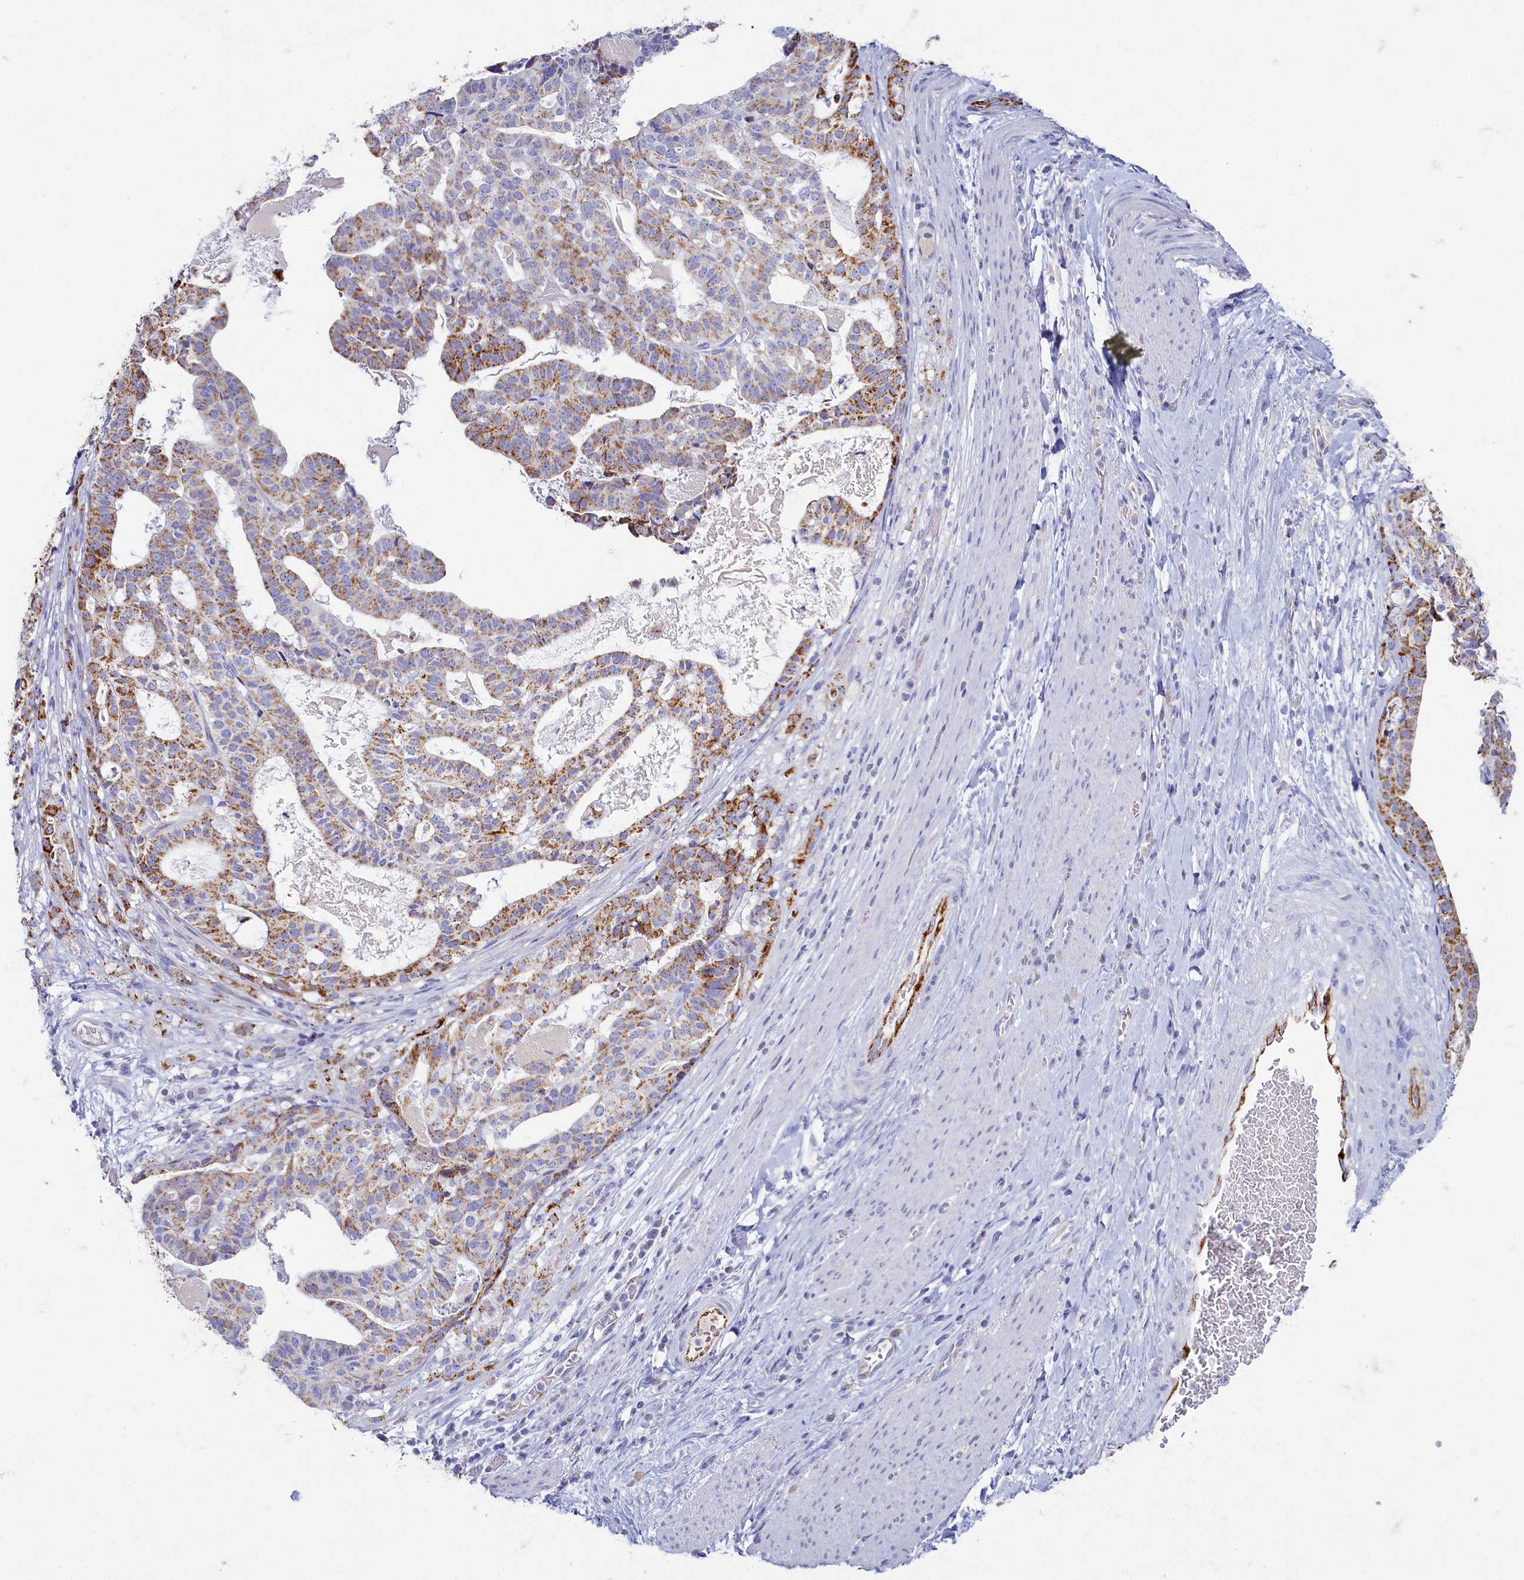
{"staining": {"intensity": "moderate", "quantity": "25%-75%", "location": "cytoplasmic/membranous"}, "tissue": "stomach cancer", "cell_type": "Tumor cells", "image_type": "cancer", "snomed": [{"axis": "morphology", "description": "Adenocarcinoma, NOS"}, {"axis": "topography", "description": "Stomach"}], "caption": "Immunohistochemistry (DAB (3,3'-diaminobenzidine)) staining of human stomach cancer (adenocarcinoma) reveals moderate cytoplasmic/membranous protein expression in approximately 25%-75% of tumor cells. (Stains: DAB (3,3'-diaminobenzidine) in brown, nuclei in blue, Microscopy: brightfield microscopy at high magnification).", "gene": "OCIAD2", "patient": {"sex": "male", "age": 48}}